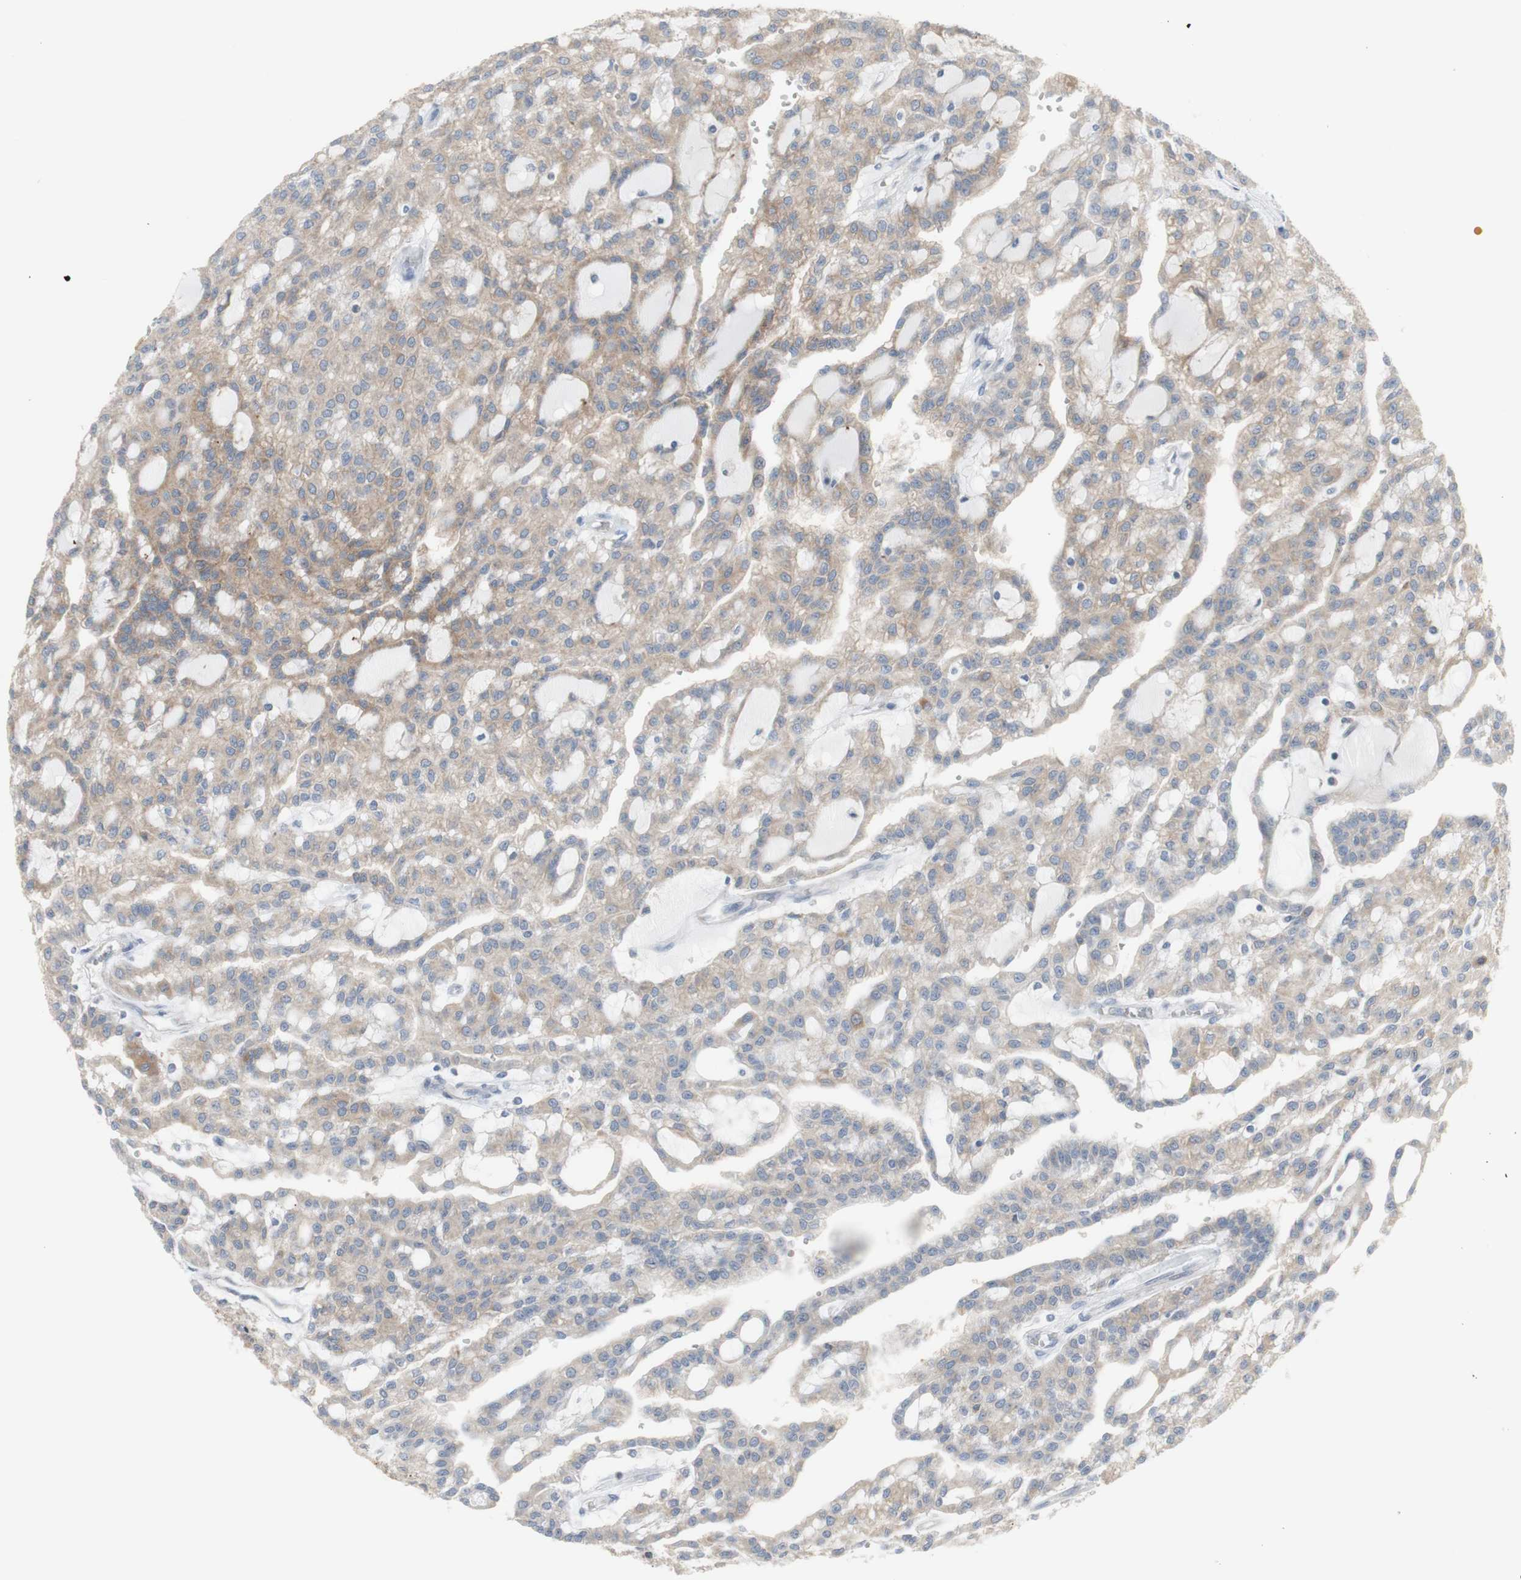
{"staining": {"intensity": "weak", "quantity": ">75%", "location": "cytoplasmic/membranous"}, "tissue": "renal cancer", "cell_type": "Tumor cells", "image_type": "cancer", "snomed": [{"axis": "morphology", "description": "Adenocarcinoma, NOS"}, {"axis": "topography", "description": "Kidney"}], "caption": "IHC photomicrograph of human renal adenocarcinoma stained for a protein (brown), which shows low levels of weak cytoplasmic/membranous staining in about >75% of tumor cells.", "gene": "C3orf52", "patient": {"sex": "male", "age": 63}}